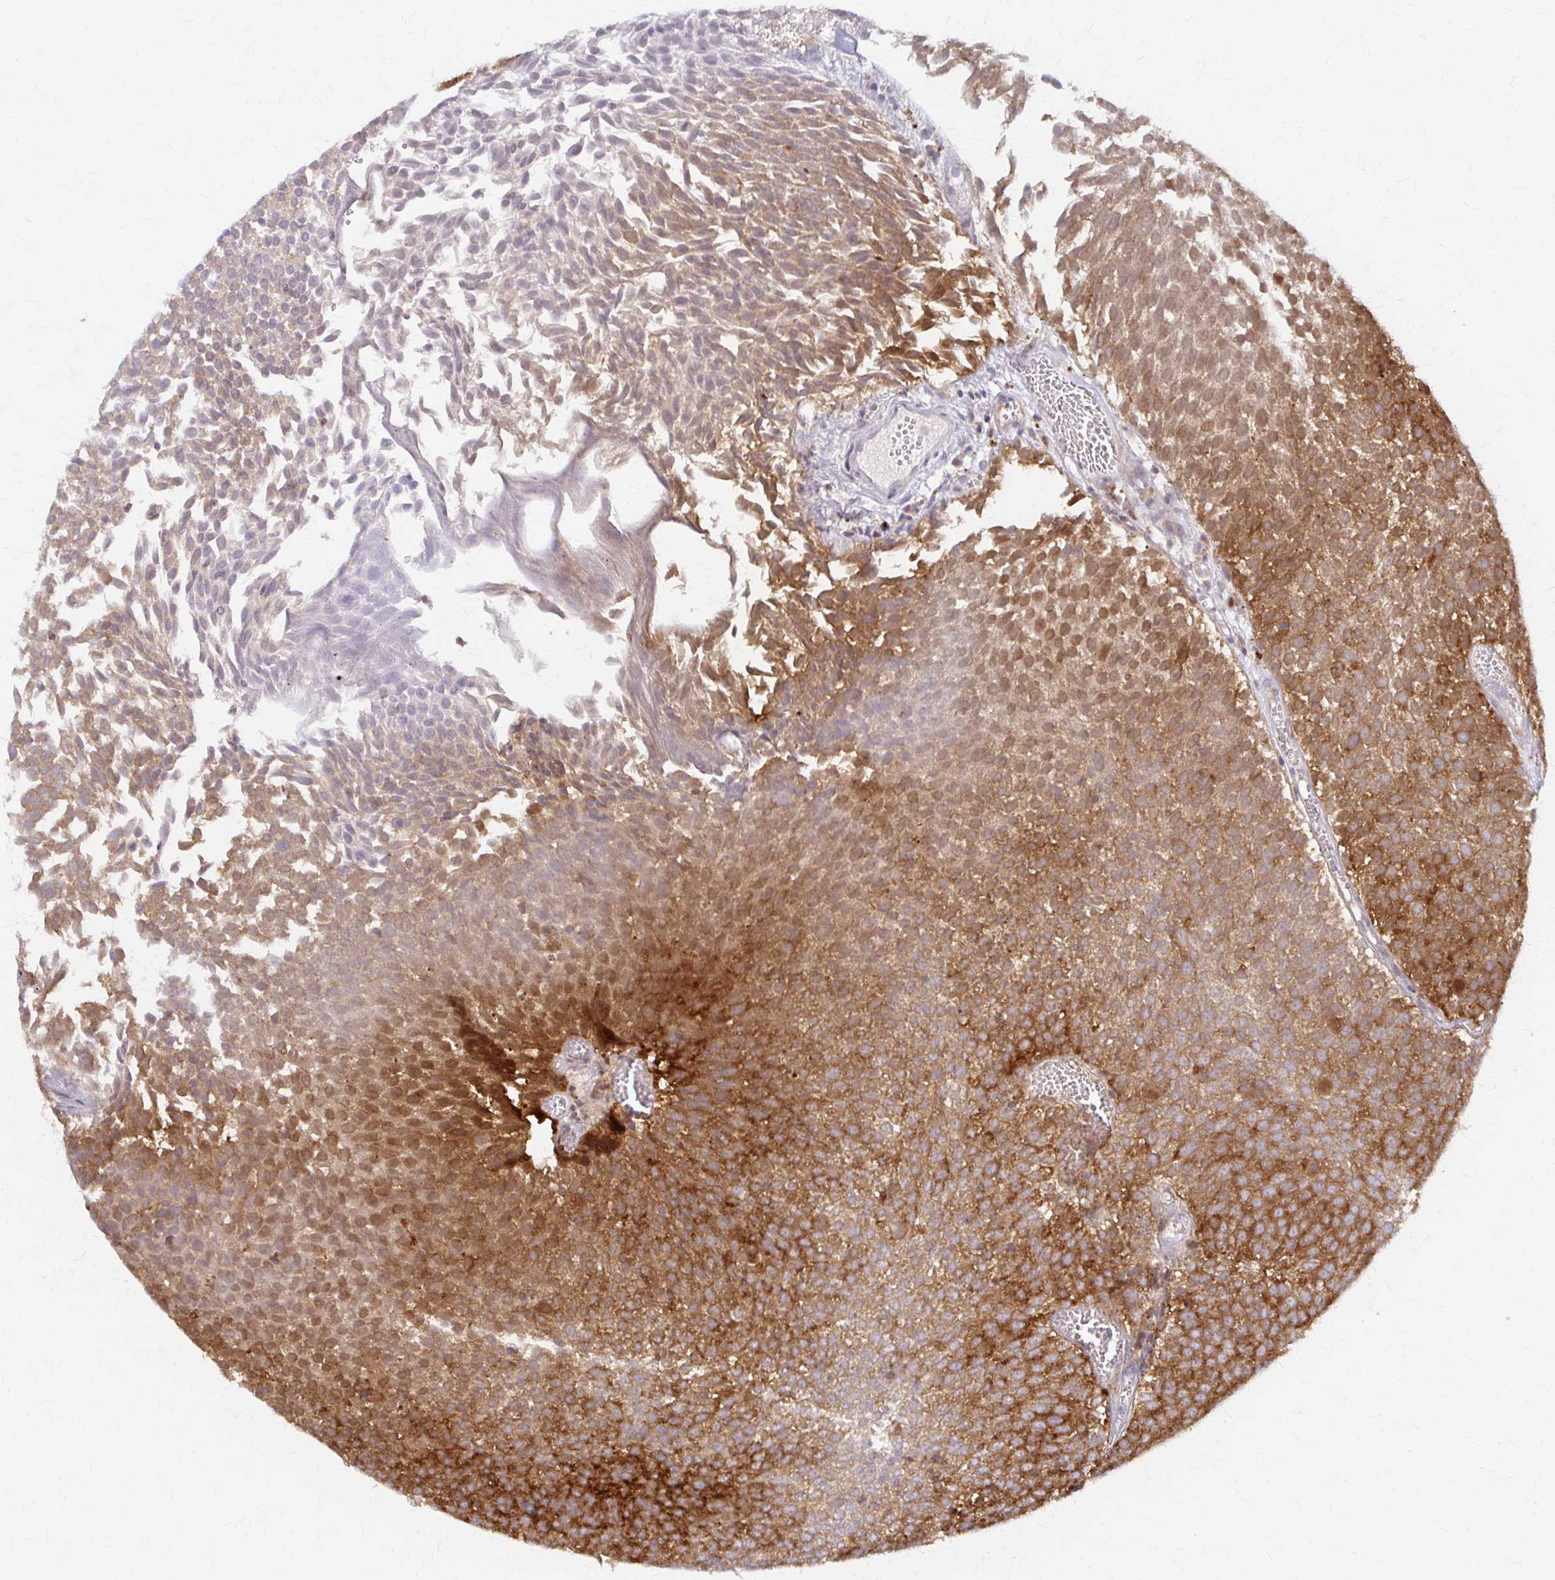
{"staining": {"intensity": "moderate", "quantity": ">75%", "location": "cytoplasmic/membranous"}, "tissue": "urothelial cancer", "cell_type": "Tumor cells", "image_type": "cancer", "snomed": [{"axis": "morphology", "description": "Urothelial carcinoma, Low grade"}, {"axis": "topography", "description": "Urinary bladder"}], "caption": "A high-resolution histopathology image shows IHC staining of urothelial cancer, which reveals moderate cytoplasmic/membranous staining in about >75% of tumor cells.", "gene": "ARHGAP35", "patient": {"sex": "female", "age": 79}}